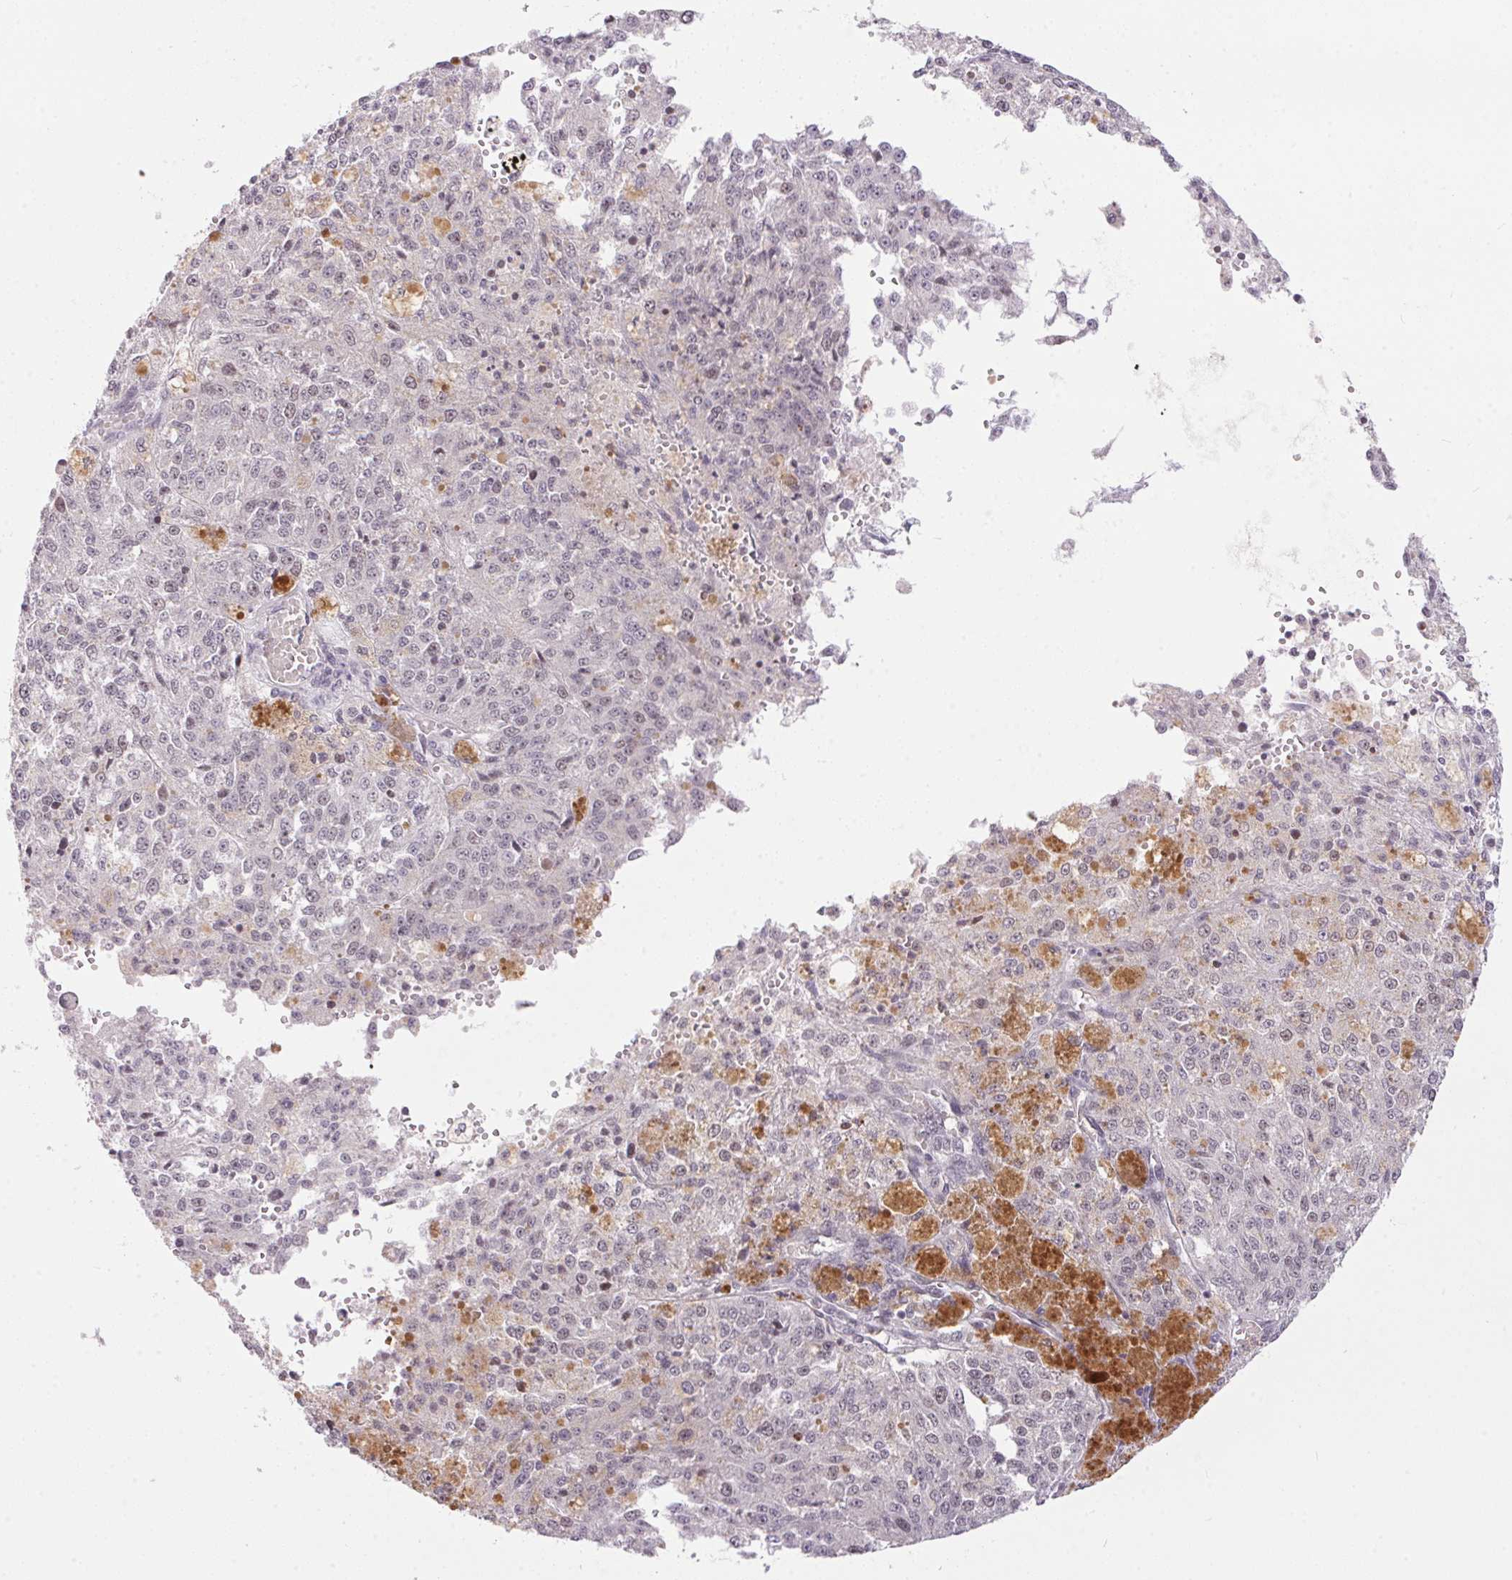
{"staining": {"intensity": "weak", "quantity": "<25%", "location": "nuclear"}, "tissue": "melanoma", "cell_type": "Tumor cells", "image_type": "cancer", "snomed": [{"axis": "morphology", "description": "Malignant melanoma, Metastatic site"}, {"axis": "topography", "description": "Lymph node"}], "caption": "This is an immunohistochemistry micrograph of human malignant melanoma (metastatic site). There is no staining in tumor cells.", "gene": "NFE2L1", "patient": {"sex": "female", "age": 64}}